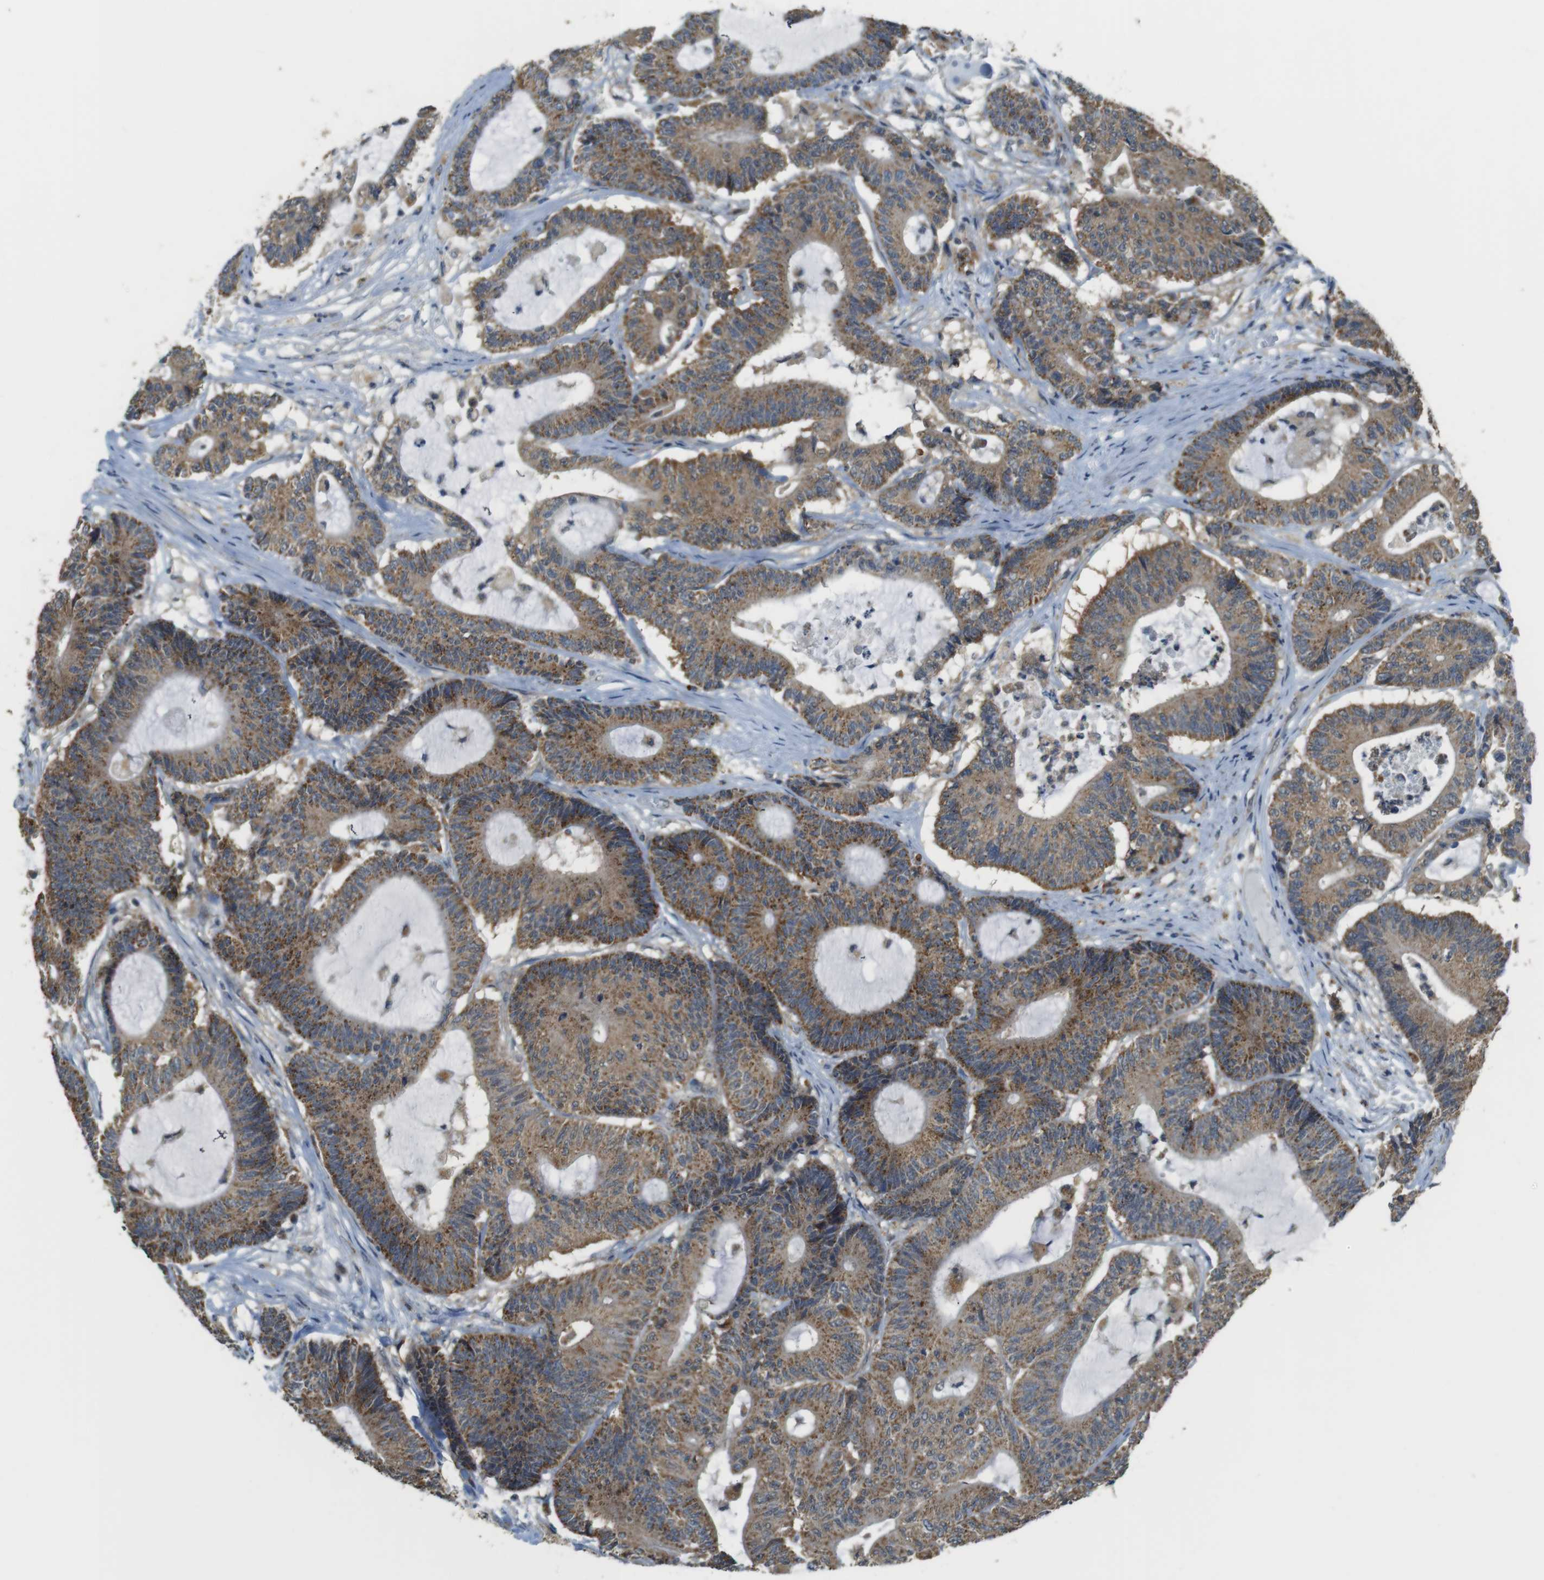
{"staining": {"intensity": "moderate", "quantity": ">75%", "location": "cytoplasmic/membranous"}, "tissue": "colorectal cancer", "cell_type": "Tumor cells", "image_type": "cancer", "snomed": [{"axis": "morphology", "description": "Adenocarcinoma, NOS"}, {"axis": "topography", "description": "Colon"}], "caption": "Immunohistochemistry (IHC) photomicrograph of colorectal cancer stained for a protein (brown), which displays medium levels of moderate cytoplasmic/membranous expression in about >75% of tumor cells.", "gene": "BRI3BP", "patient": {"sex": "female", "age": 84}}